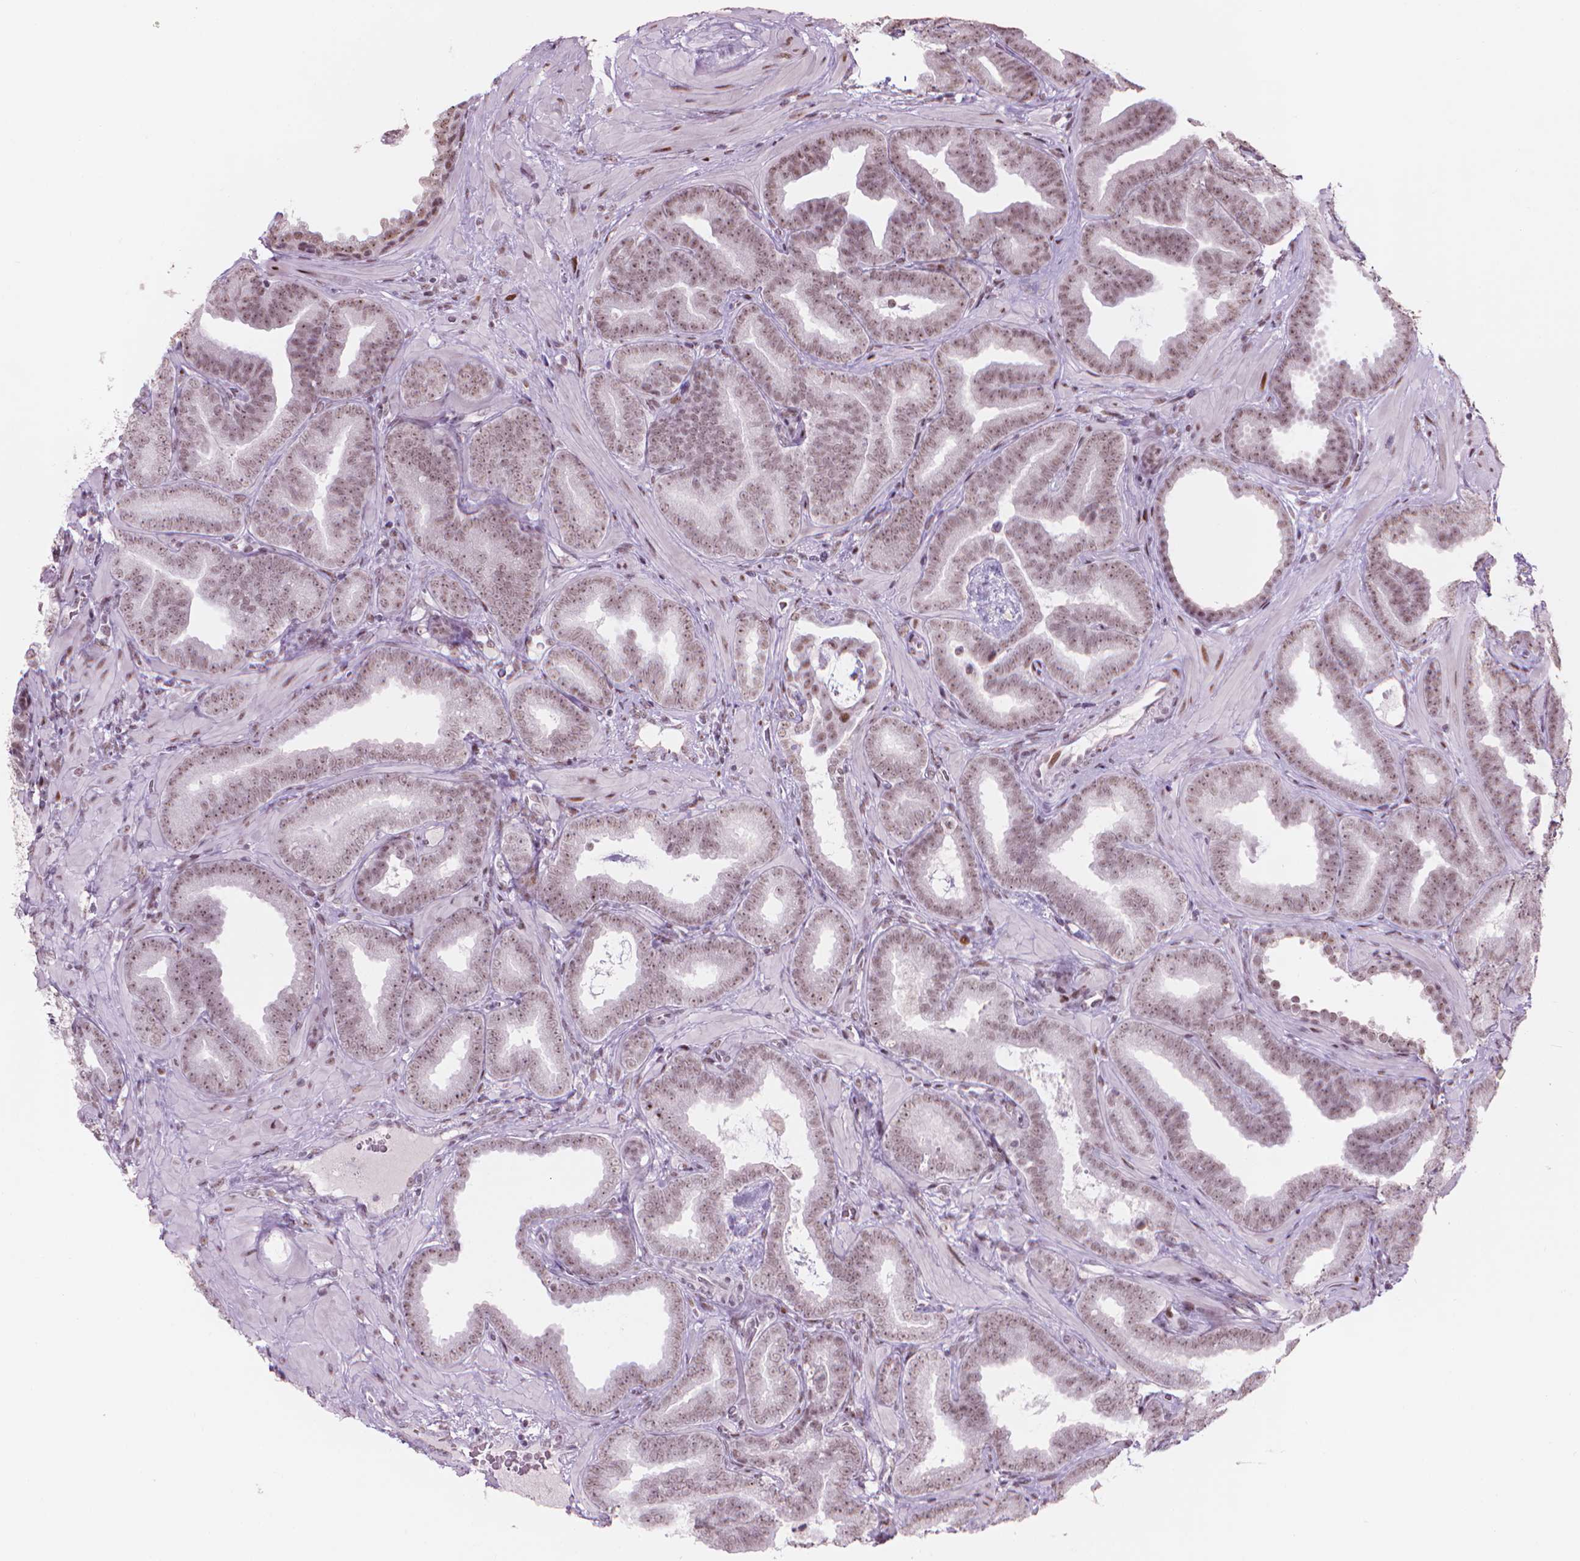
{"staining": {"intensity": "weak", "quantity": ">75%", "location": "nuclear"}, "tissue": "prostate cancer", "cell_type": "Tumor cells", "image_type": "cancer", "snomed": [{"axis": "morphology", "description": "Adenocarcinoma, Low grade"}, {"axis": "topography", "description": "Prostate"}], "caption": "Human prostate cancer (low-grade adenocarcinoma) stained for a protein (brown) reveals weak nuclear positive expression in about >75% of tumor cells.", "gene": "HES7", "patient": {"sex": "male", "age": 63}}